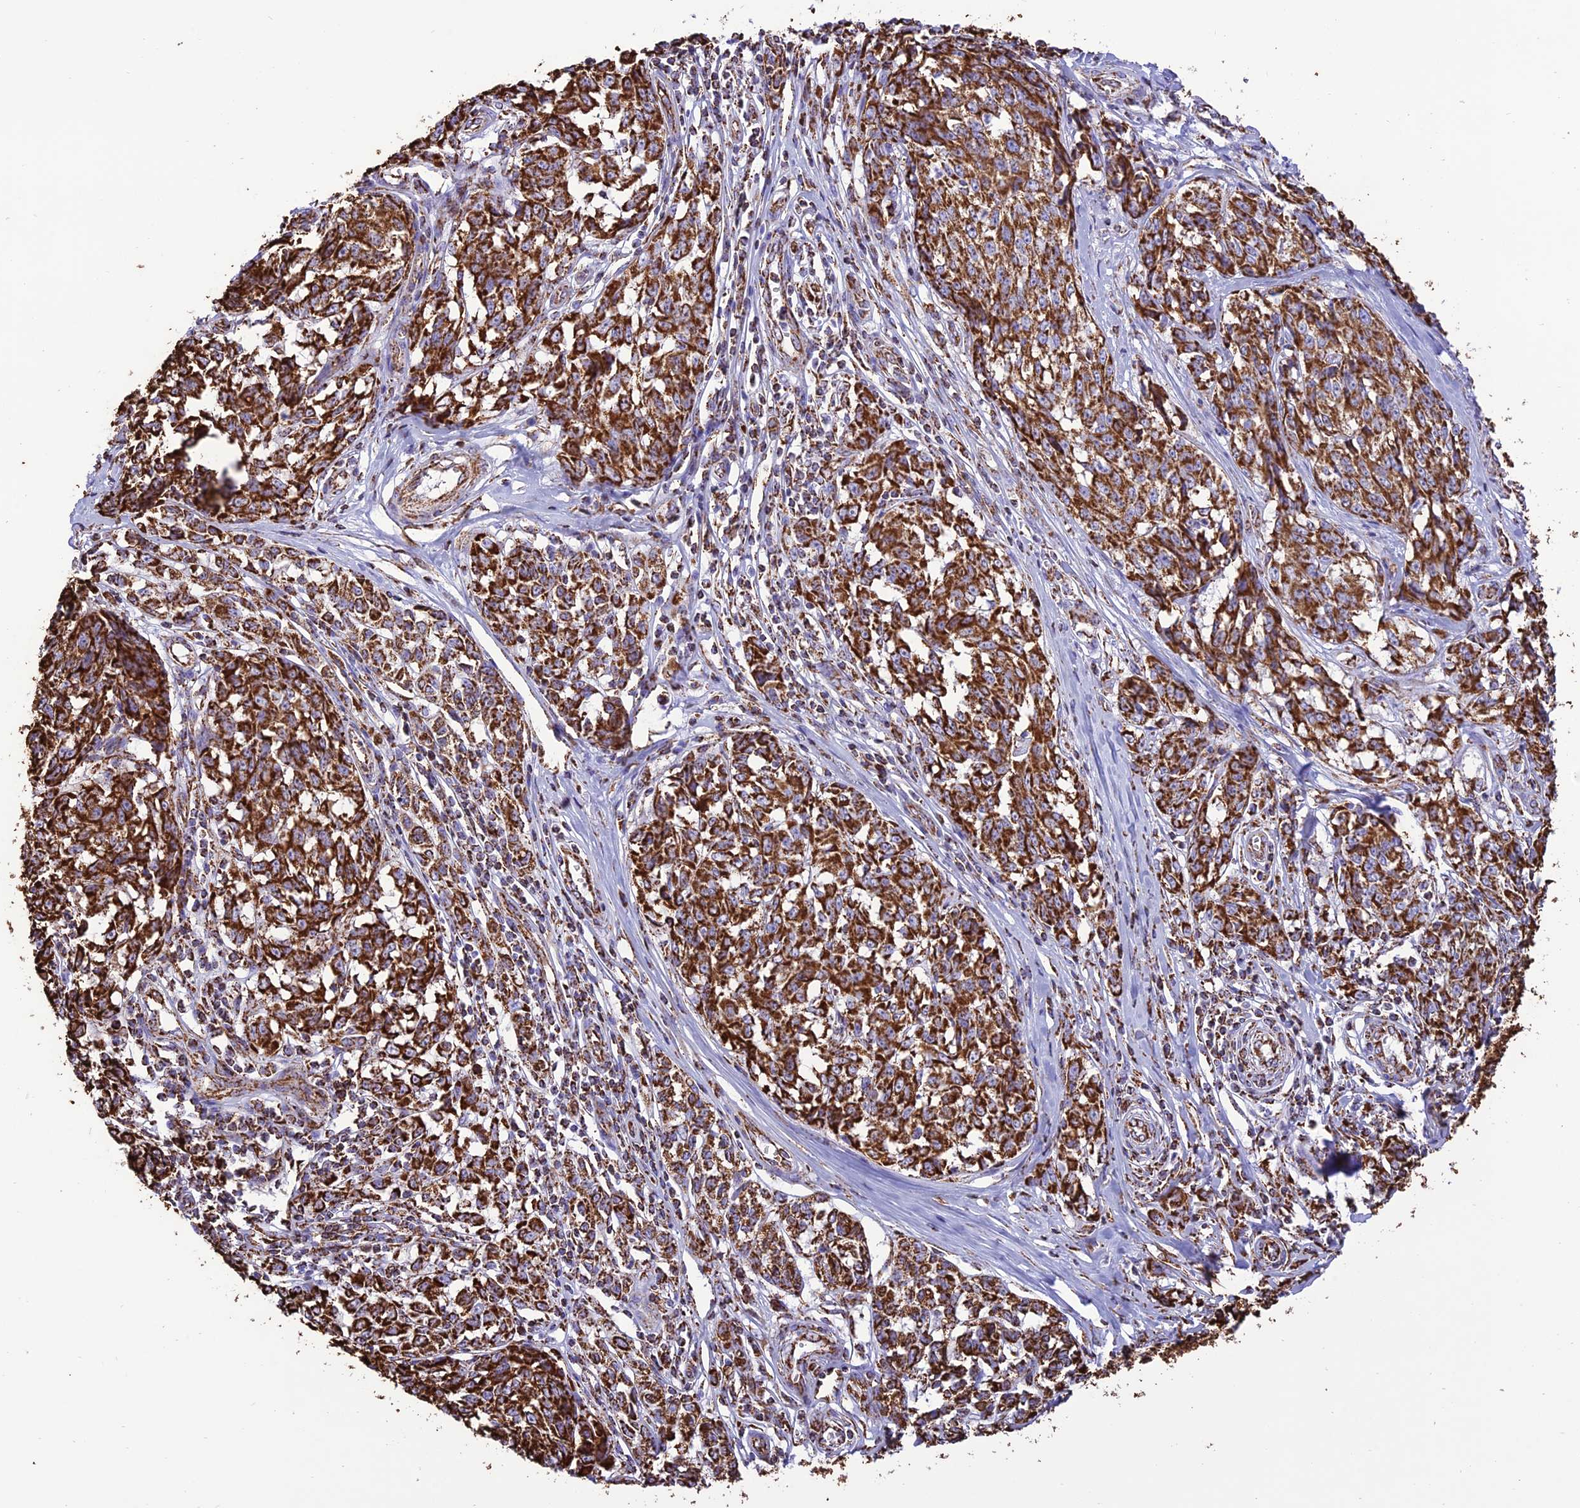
{"staining": {"intensity": "strong", "quantity": ">75%", "location": "cytoplasmic/membranous"}, "tissue": "melanoma", "cell_type": "Tumor cells", "image_type": "cancer", "snomed": [{"axis": "morphology", "description": "Malignant melanoma, NOS"}, {"axis": "topography", "description": "Skin"}], "caption": "High-power microscopy captured an immunohistochemistry histopathology image of malignant melanoma, revealing strong cytoplasmic/membranous expression in approximately >75% of tumor cells.", "gene": "NDUFAF1", "patient": {"sex": "female", "age": 64}}